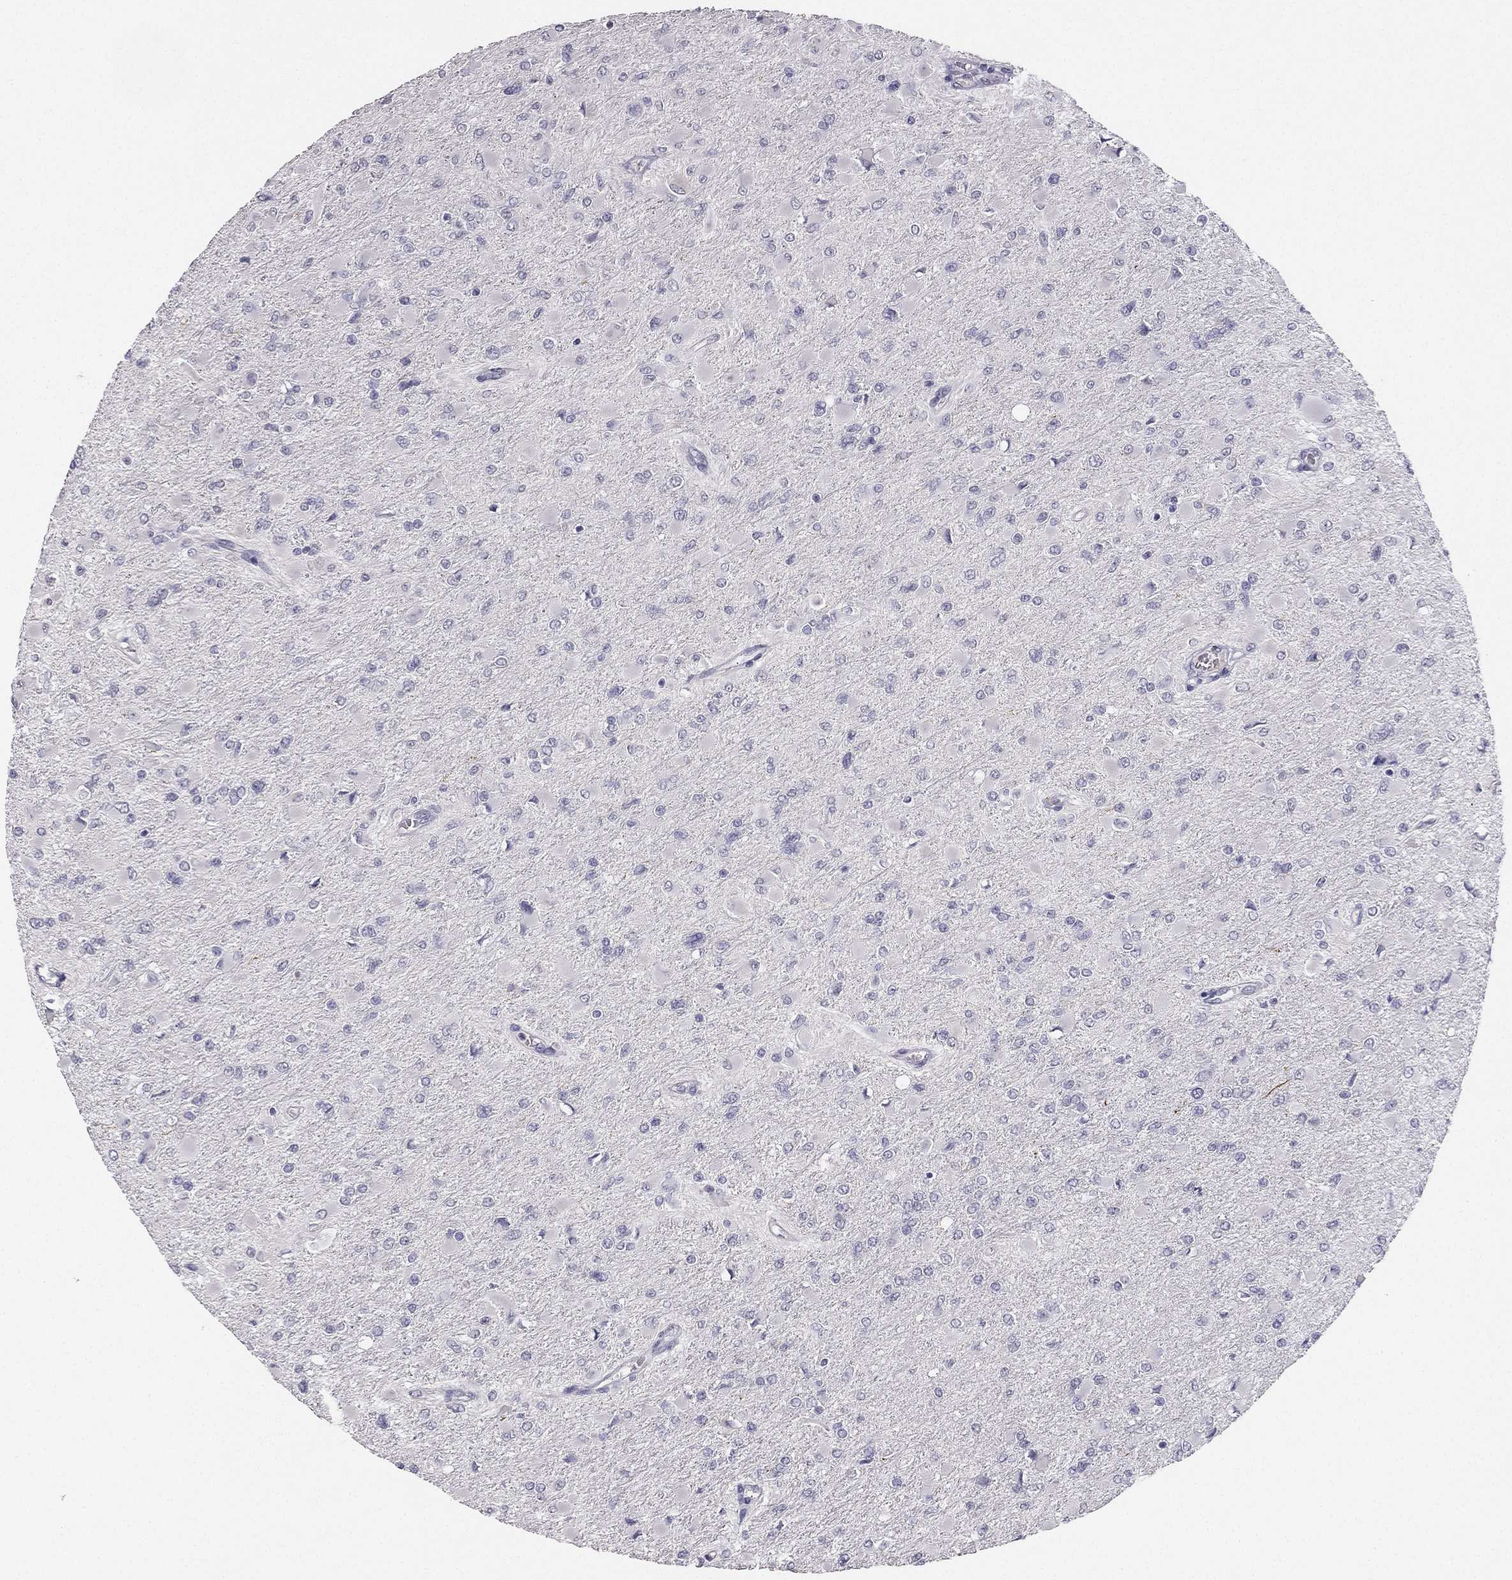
{"staining": {"intensity": "negative", "quantity": "none", "location": "none"}, "tissue": "glioma", "cell_type": "Tumor cells", "image_type": "cancer", "snomed": [{"axis": "morphology", "description": "Glioma, malignant, High grade"}, {"axis": "topography", "description": "Cerebral cortex"}], "caption": "Tumor cells show no significant protein expression in glioma.", "gene": "CALB2", "patient": {"sex": "female", "age": 36}}